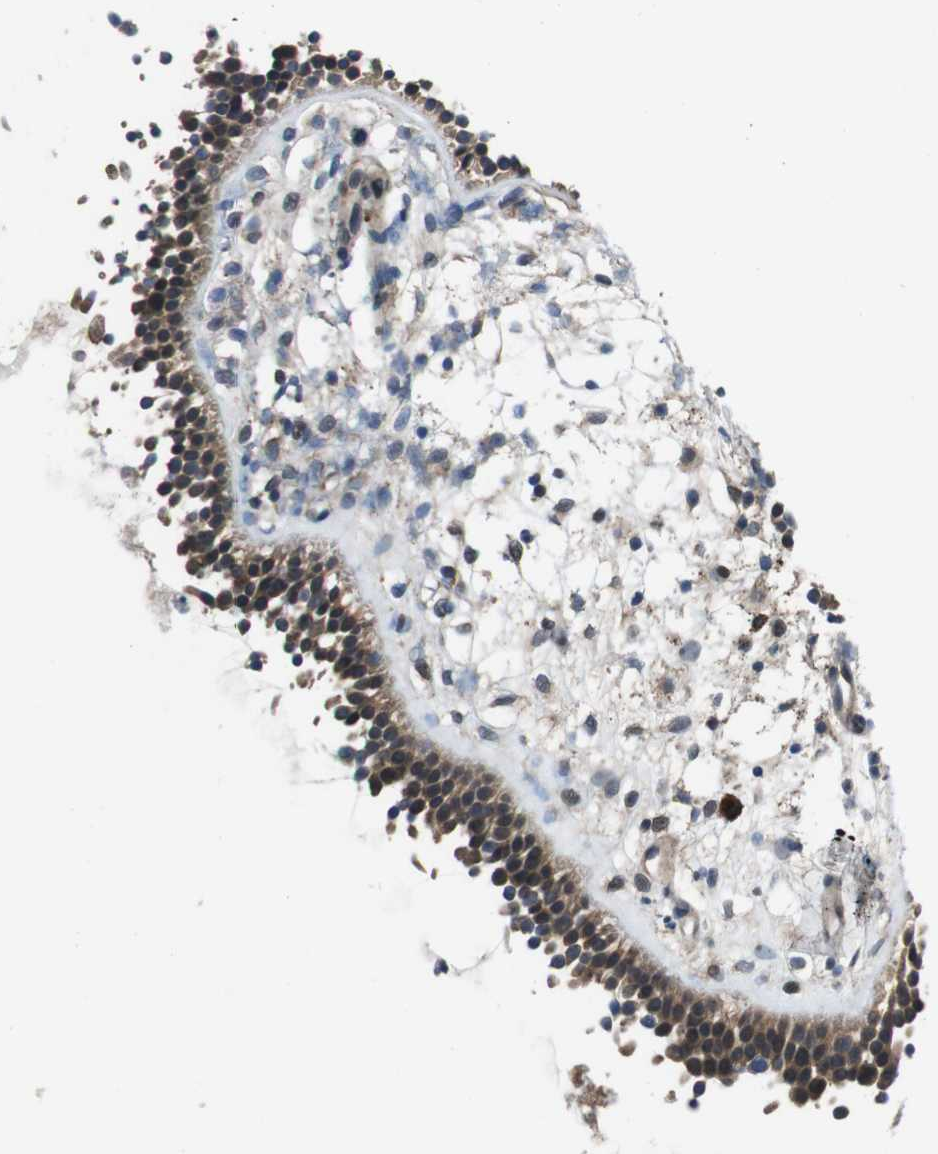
{"staining": {"intensity": "strong", "quantity": ">75%", "location": "cytoplasmic/membranous"}, "tissue": "nasopharynx", "cell_type": "Respiratory epithelial cells", "image_type": "normal", "snomed": [{"axis": "morphology", "description": "Normal tissue, NOS"}, {"axis": "topography", "description": "Nasopharynx"}], "caption": "Respiratory epithelial cells reveal high levels of strong cytoplasmic/membranous staining in about >75% of cells in benign nasopharynx. The protein is stained brown, and the nuclei are stained in blue (DAB (3,3'-diaminobenzidine) IHC with brightfield microscopy, high magnification).", "gene": "SLC22A23", "patient": {"sex": "male", "age": 21}}